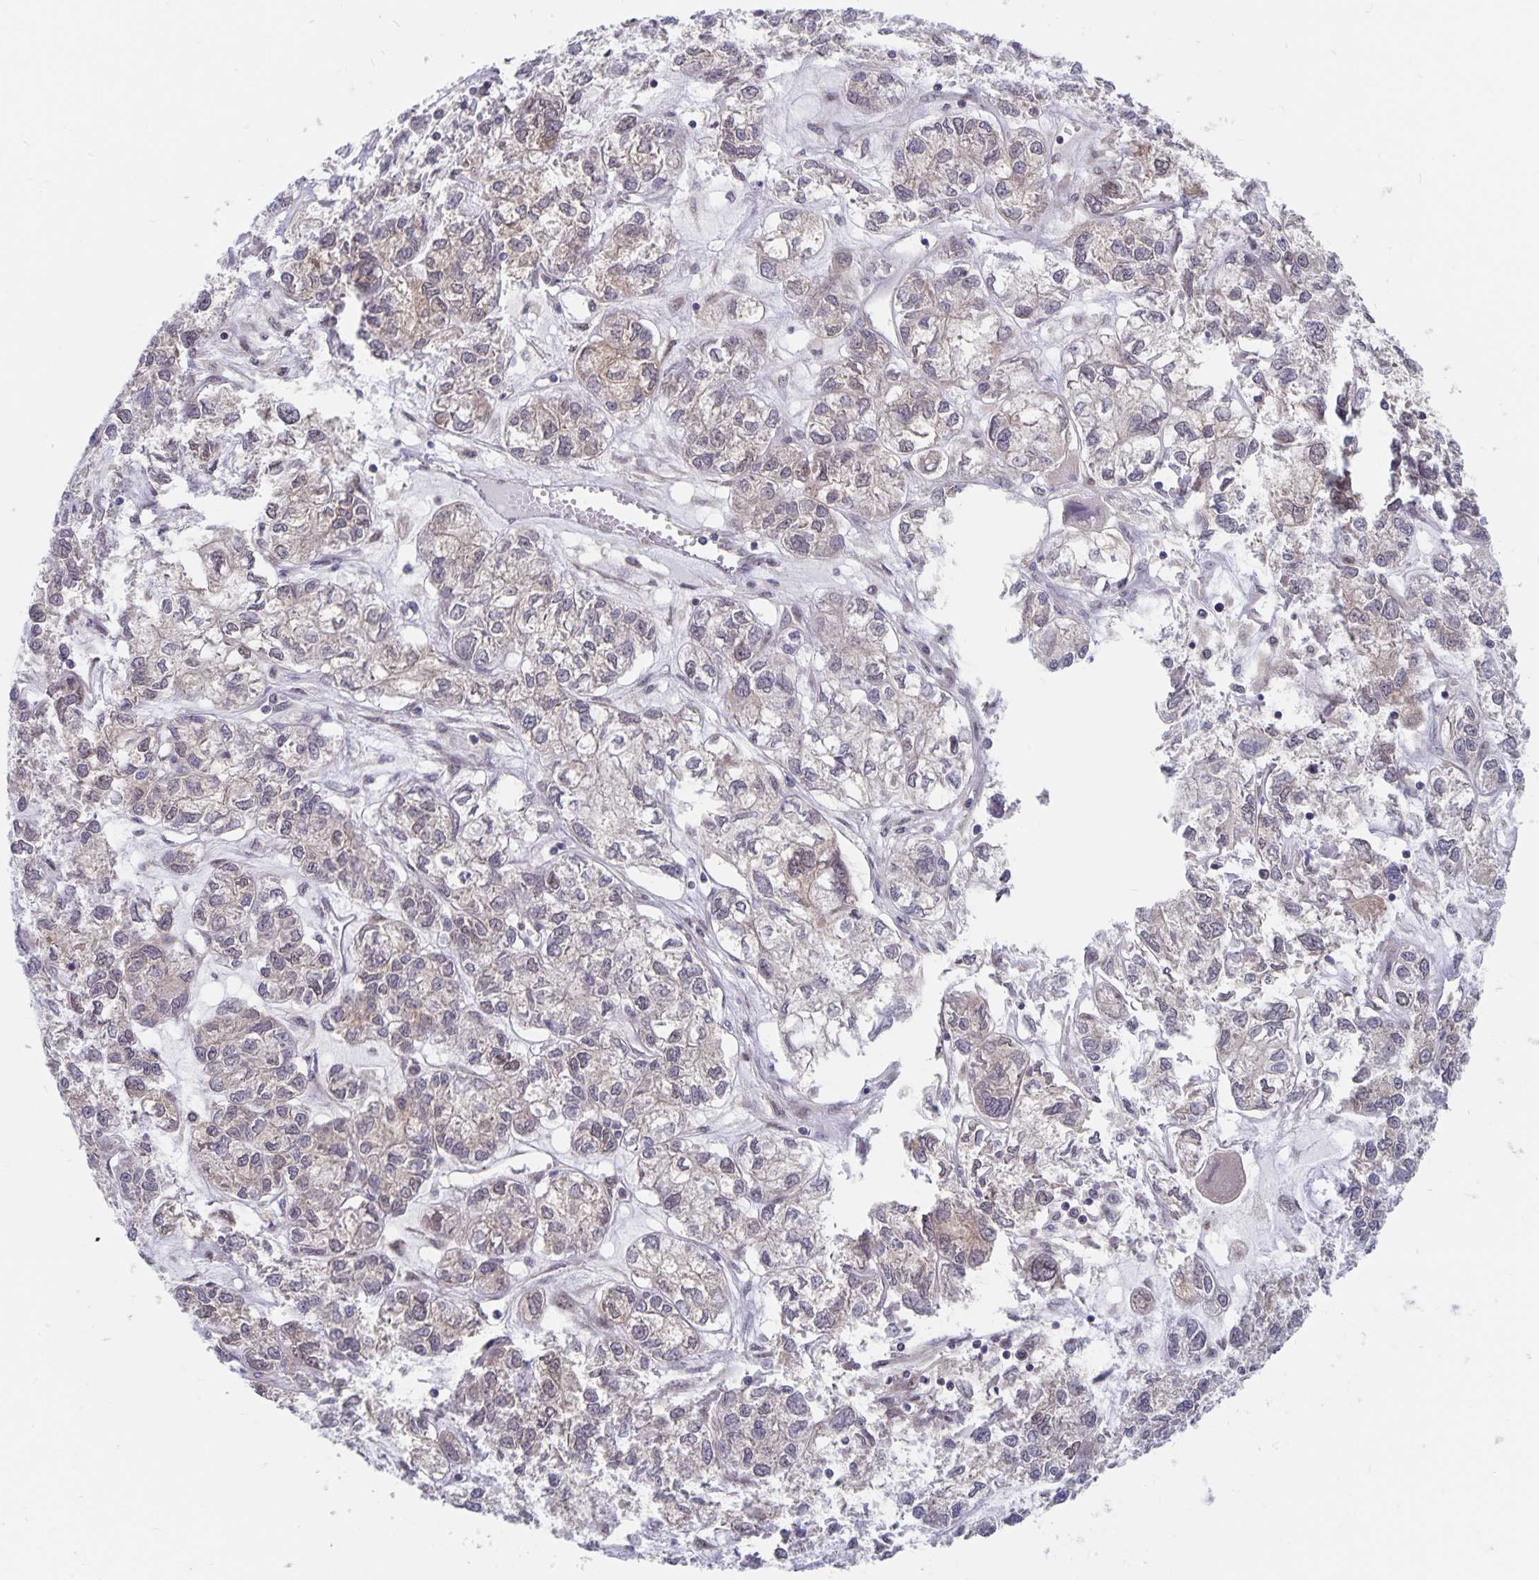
{"staining": {"intensity": "weak", "quantity": "25%-75%", "location": "cytoplasmic/membranous,nuclear"}, "tissue": "ovarian cancer", "cell_type": "Tumor cells", "image_type": "cancer", "snomed": [{"axis": "morphology", "description": "Carcinoma, endometroid"}, {"axis": "topography", "description": "Ovary"}], "caption": "Immunohistochemical staining of ovarian endometroid carcinoma demonstrates weak cytoplasmic/membranous and nuclear protein expression in approximately 25%-75% of tumor cells.", "gene": "BAG6", "patient": {"sex": "female", "age": 64}}